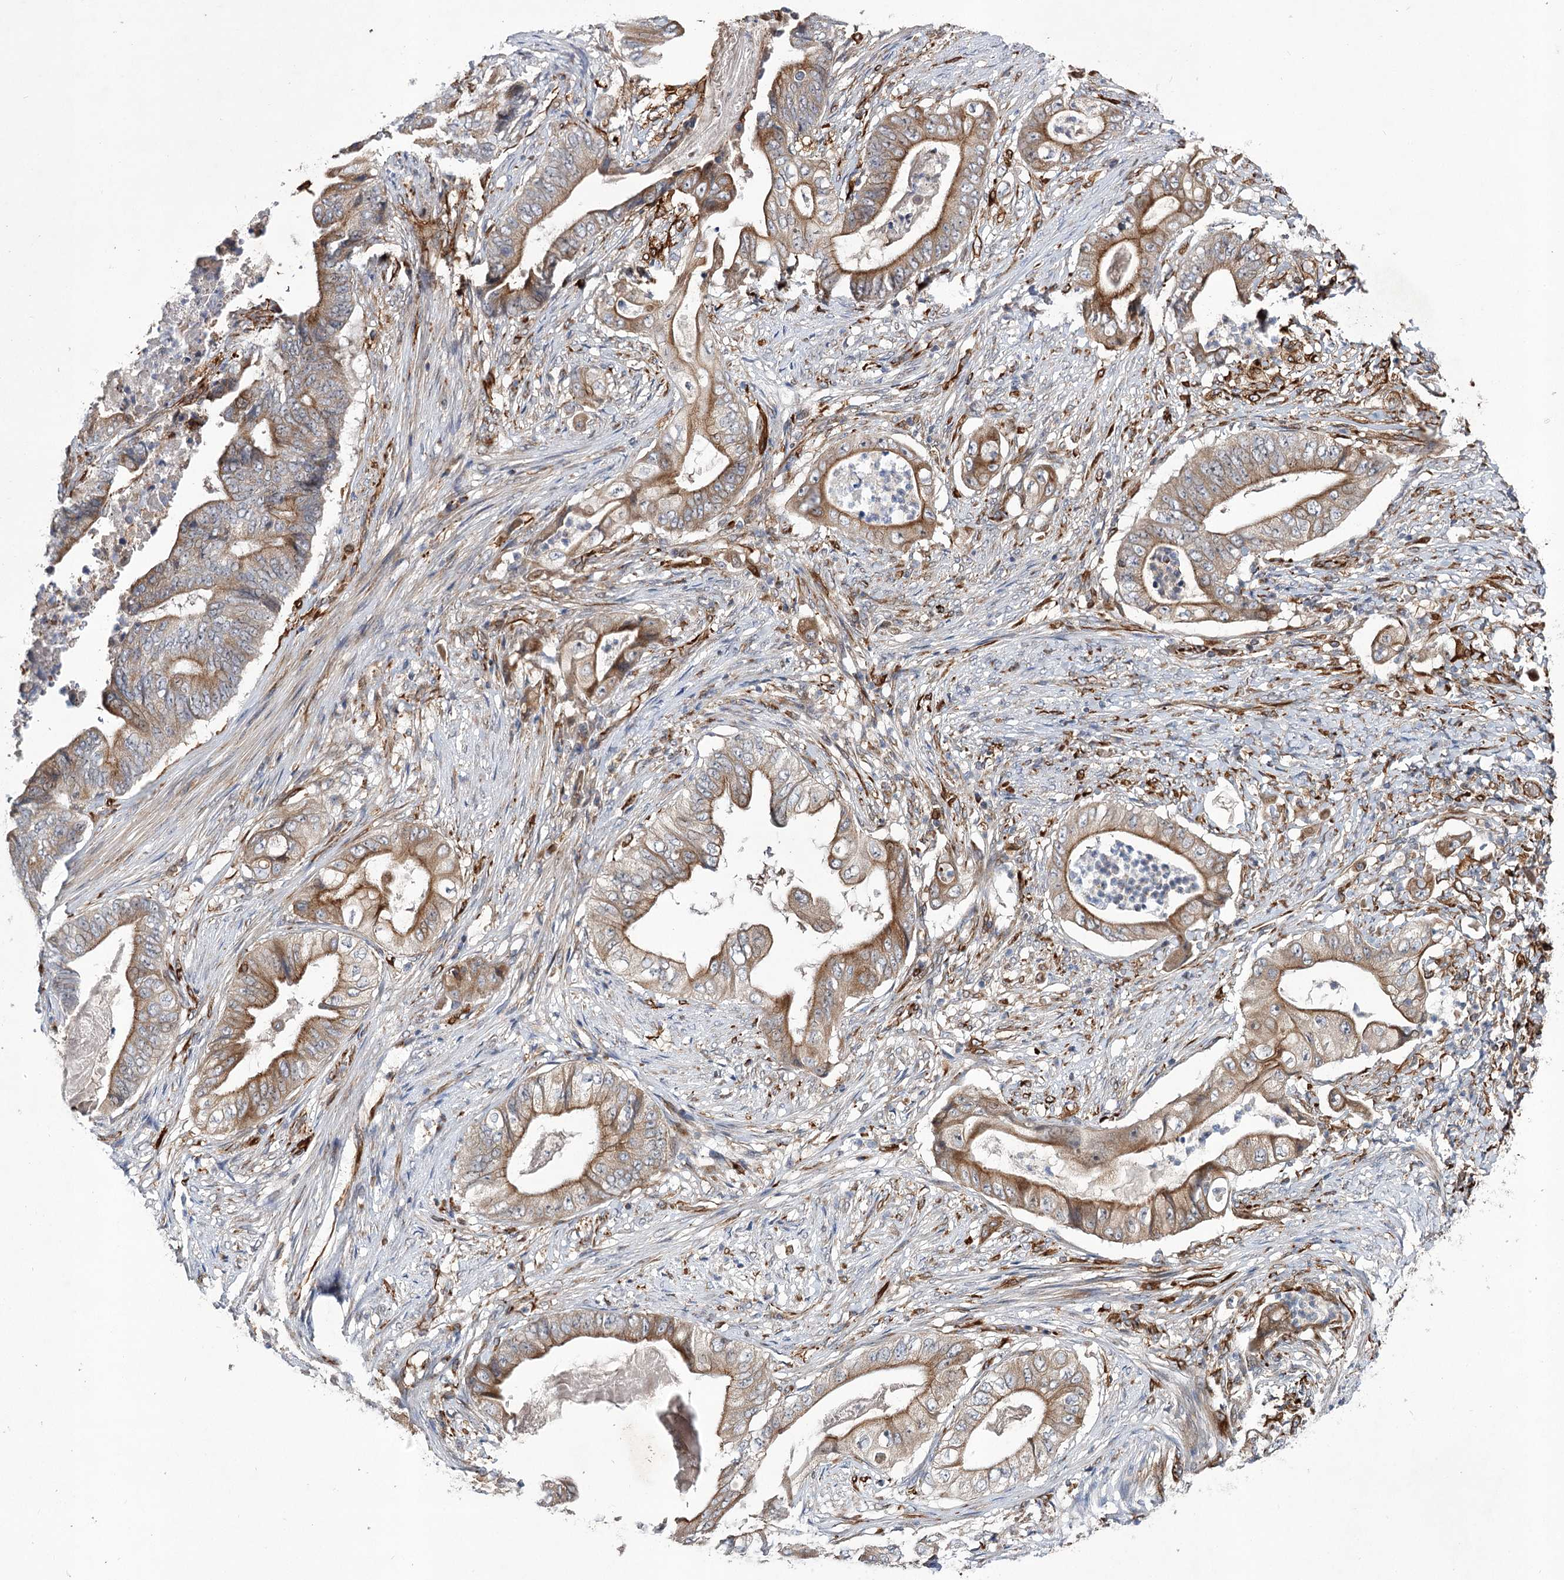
{"staining": {"intensity": "moderate", "quantity": "25%-75%", "location": "cytoplasmic/membranous"}, "tissue": "stomach cancer", "cell_type": "Tumor cells", "image_type": "cancer", "snomed": [{"axis": "morphology", "description": "Adenocarcinoma, NOS"}, {"axis": "topography", "description": "Stomach"}], "caption": "A micrograph of human stomach adenocarcinoma stained for a protein exhibits moderate cytoplasmic/membranous brown staining in tumor cells.", "gene": "DPEP2", "patient": {"sex": "female", "age": 73}}